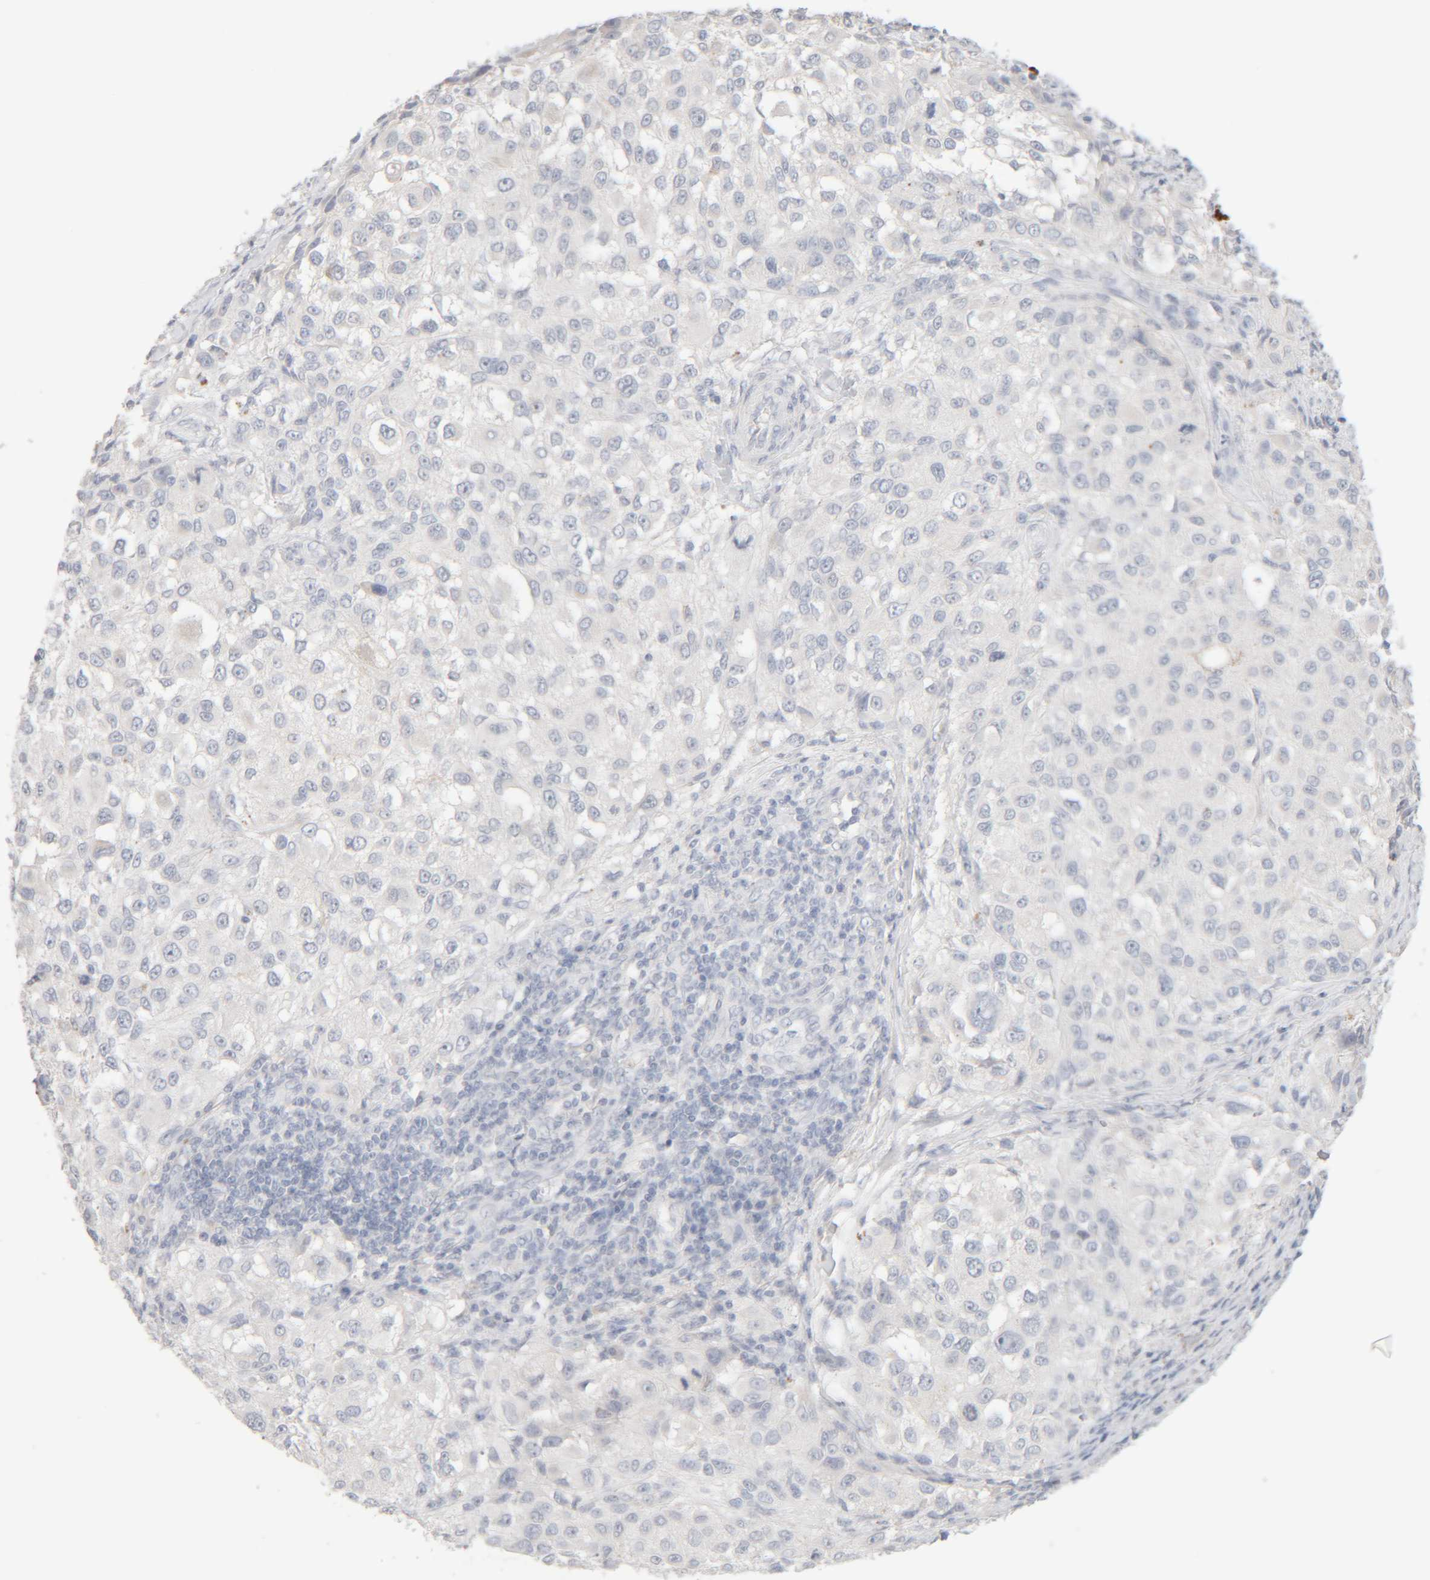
{"staining": {"intensity": "negative", "quantity": "none", "location": "none"}, "tissue": "melanoma", "cell_type": "Tumor cells", "image_type": "cancer", "snomed": [{"axis": "morphology", "description": "Necrosis, NOS"}, {"axis": "morphology", "description": "Malignant melanoma, NOS"}, {"axis": "topography", "description": "Skin"}], "caption": "The photomicrograph displays no significant positivity in tumor cells of melanoma.", "gene": "RIDA", "patient": {"sex": "female", "age": 87}}